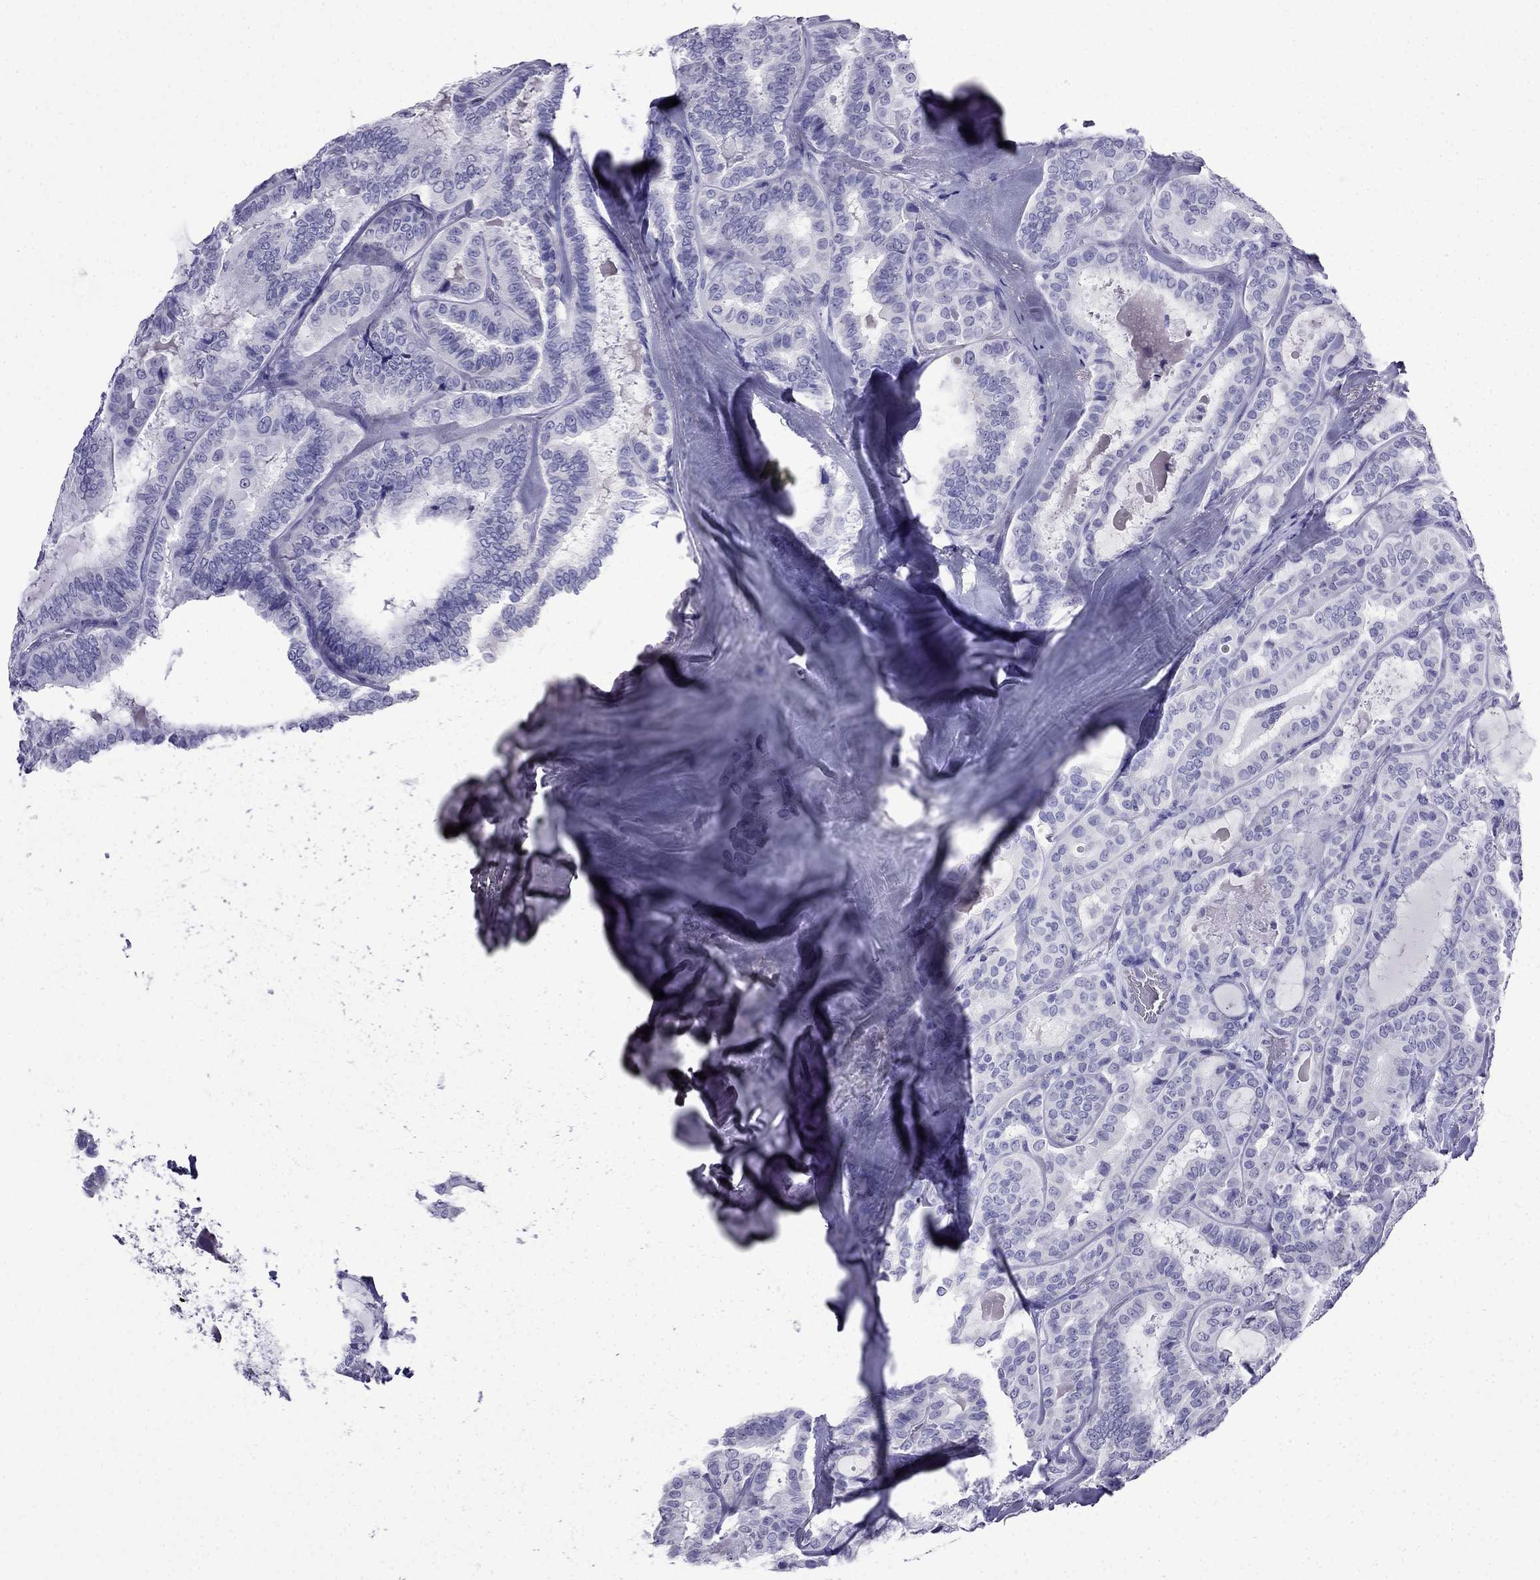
{"staining": {"intensity": "negative", "quantity": "none", "location": "none"}, "tissue": "thyroid cancer", "cell_type": "Tumor cells", "image_type": "cancer", "snomed": [{"axis": "morphology", "description": "Papillary adenocarcinoma, NOS"}, {"axis": "topography", "description": "Thyroid gland"}], "caption": "Human thyroid papillary adenocarcinoma stained for a protein using IHC displays no positivity in tumor cells.", "gene": "CDHR4", "patient": {"sex": "female", "age": 39}}